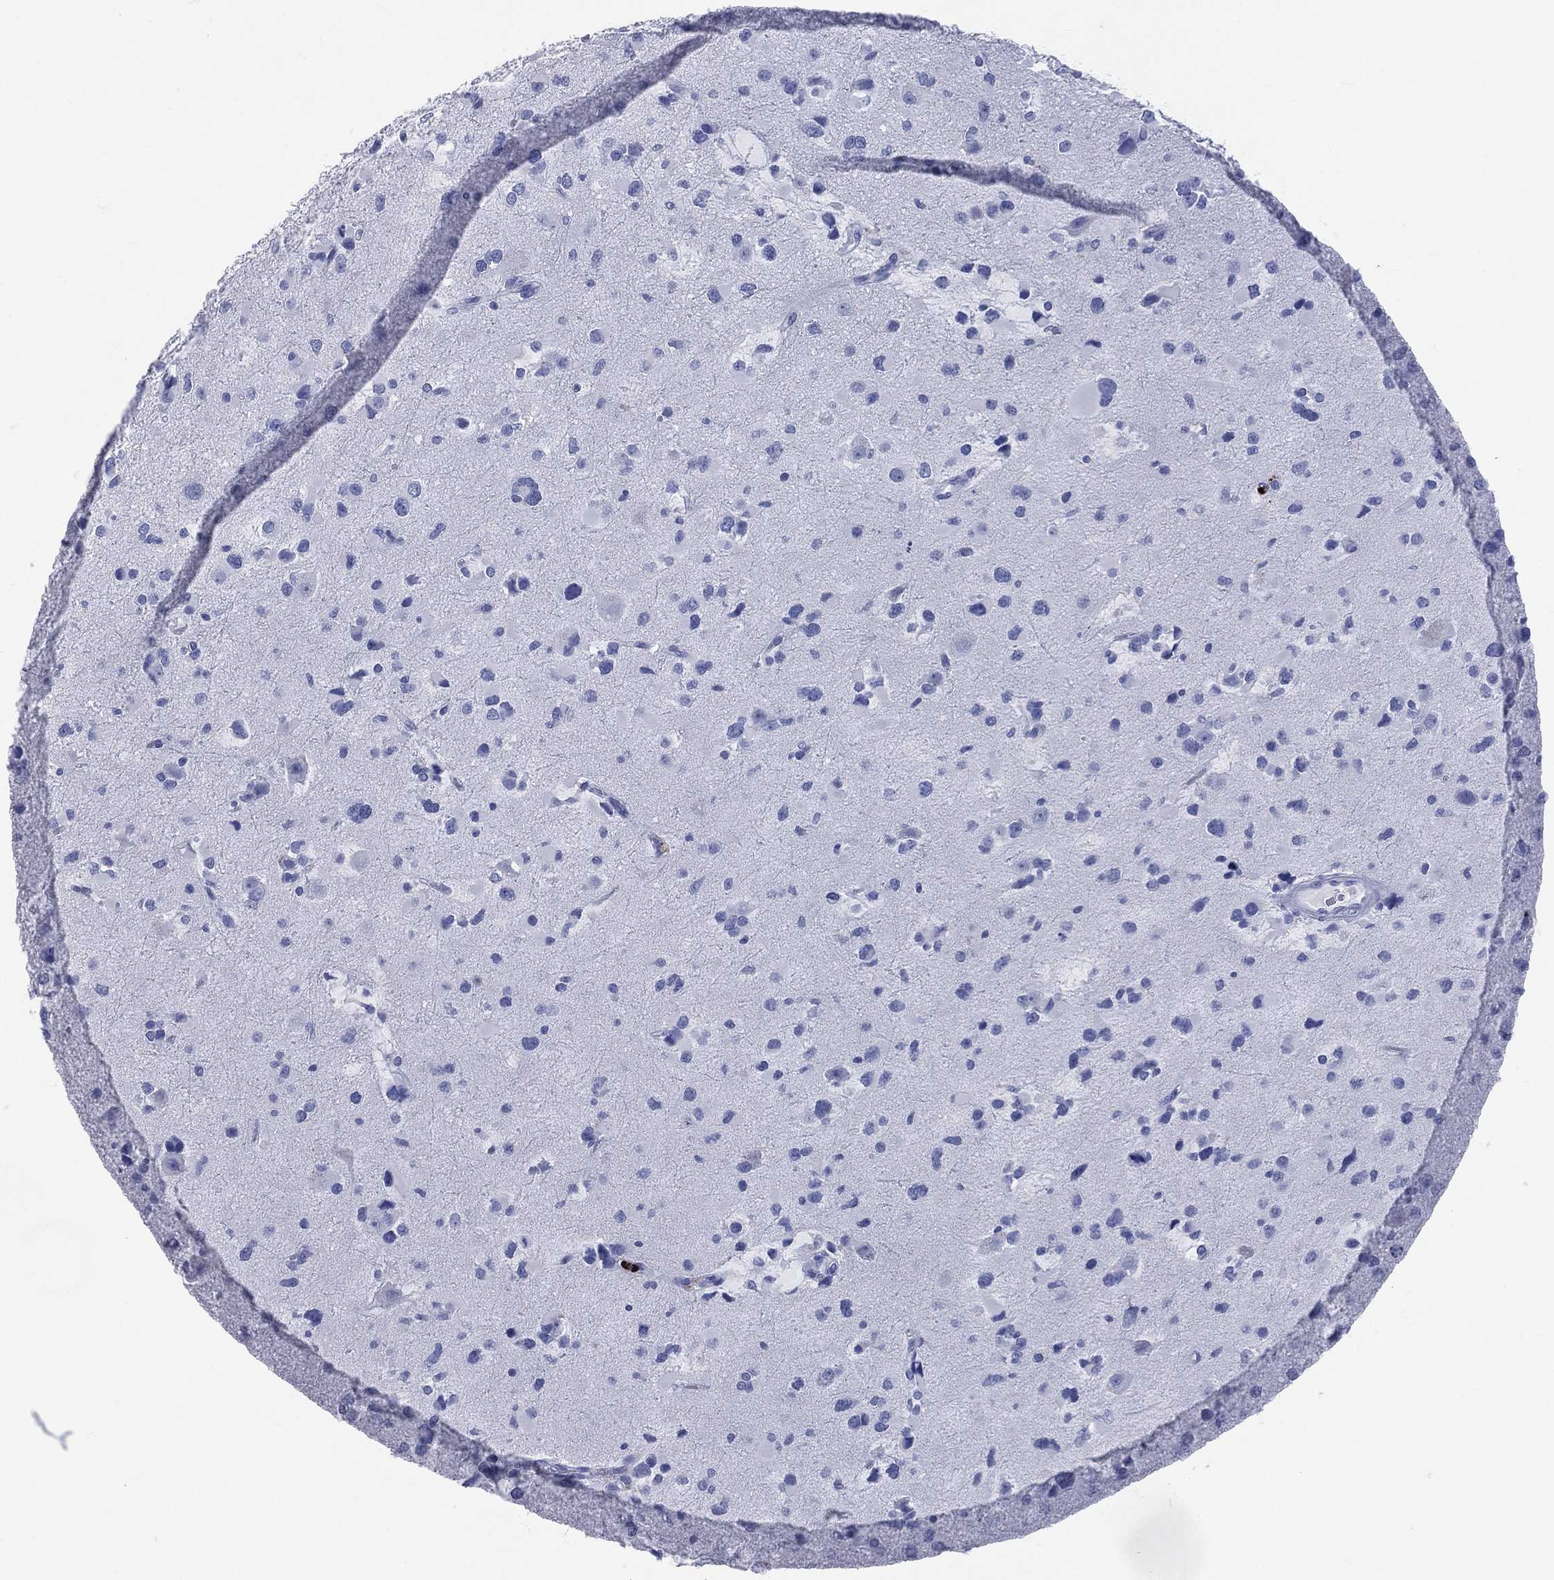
{"staining": {"intensity": "negative", "quantity": "none", "location": "none"}, "tissue": "glioma", "cell_type": "Tumor cells", "image_type": "cancer", "snomed": [{"axis": "morphology", "description": "Glioma, malignant, Low grade"}, {"axis": "topography", "description": "Brain"}], "caption": "Tumor cells are negative for brown protein staining in malignant glioma (low-grade).", "gene": "PGLYRP1", "patient": {"sex": "female", "age": 32}}